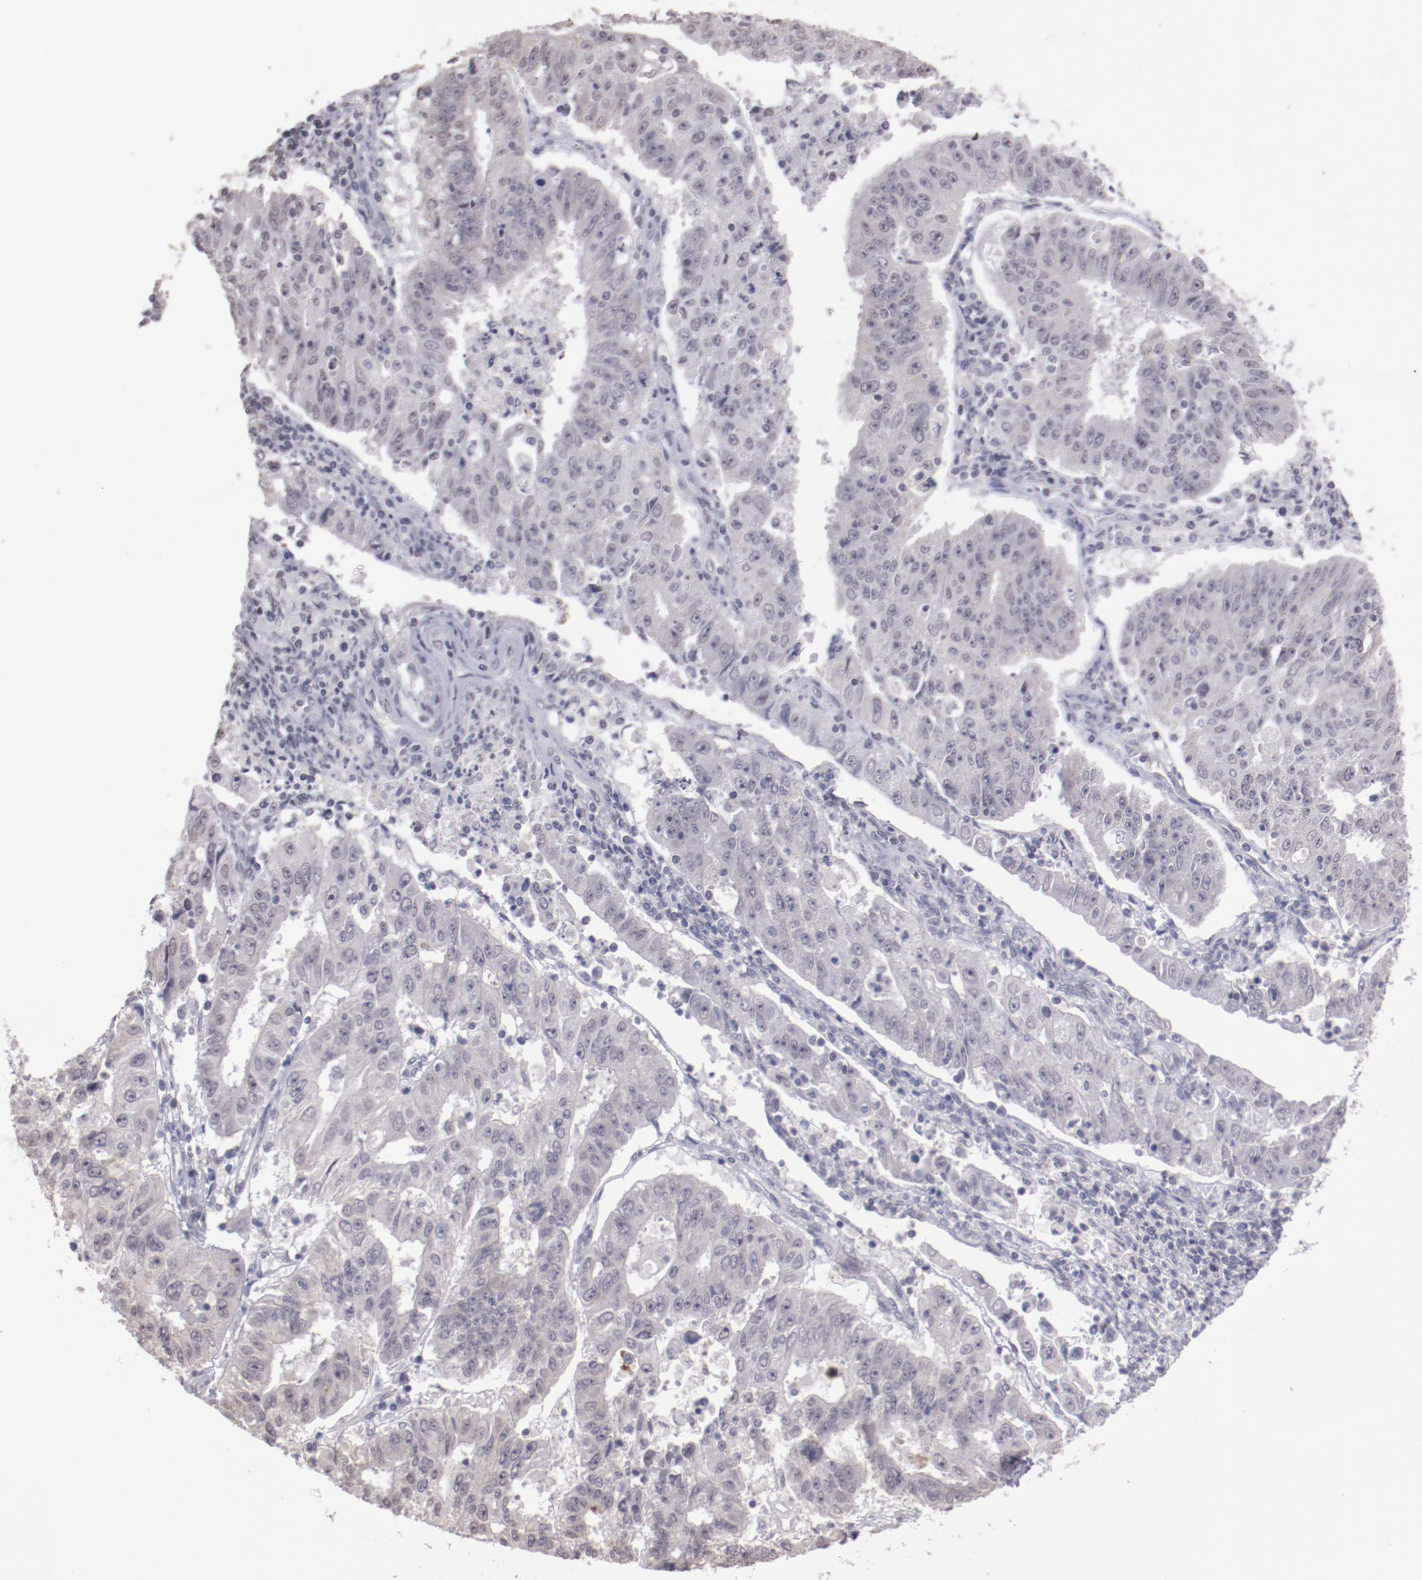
{"staining": {"intensity": "negative", "quantity": "none", "location": "none"}, "tissue": "endometrial cancer", "cell_type": "Tumor cells", "image_type": "cancer", "snomed": [{"axis": "morphology", "description": "Adenocarcinoma, NOS"}, {"axis": "topography", "description": "Endometrium"}], "caption": "Tumor cells are negative for brown protein staining in endometrial cancer.", "gene": "NRXN3", "patient": {"sex": "female", "age": 42}}